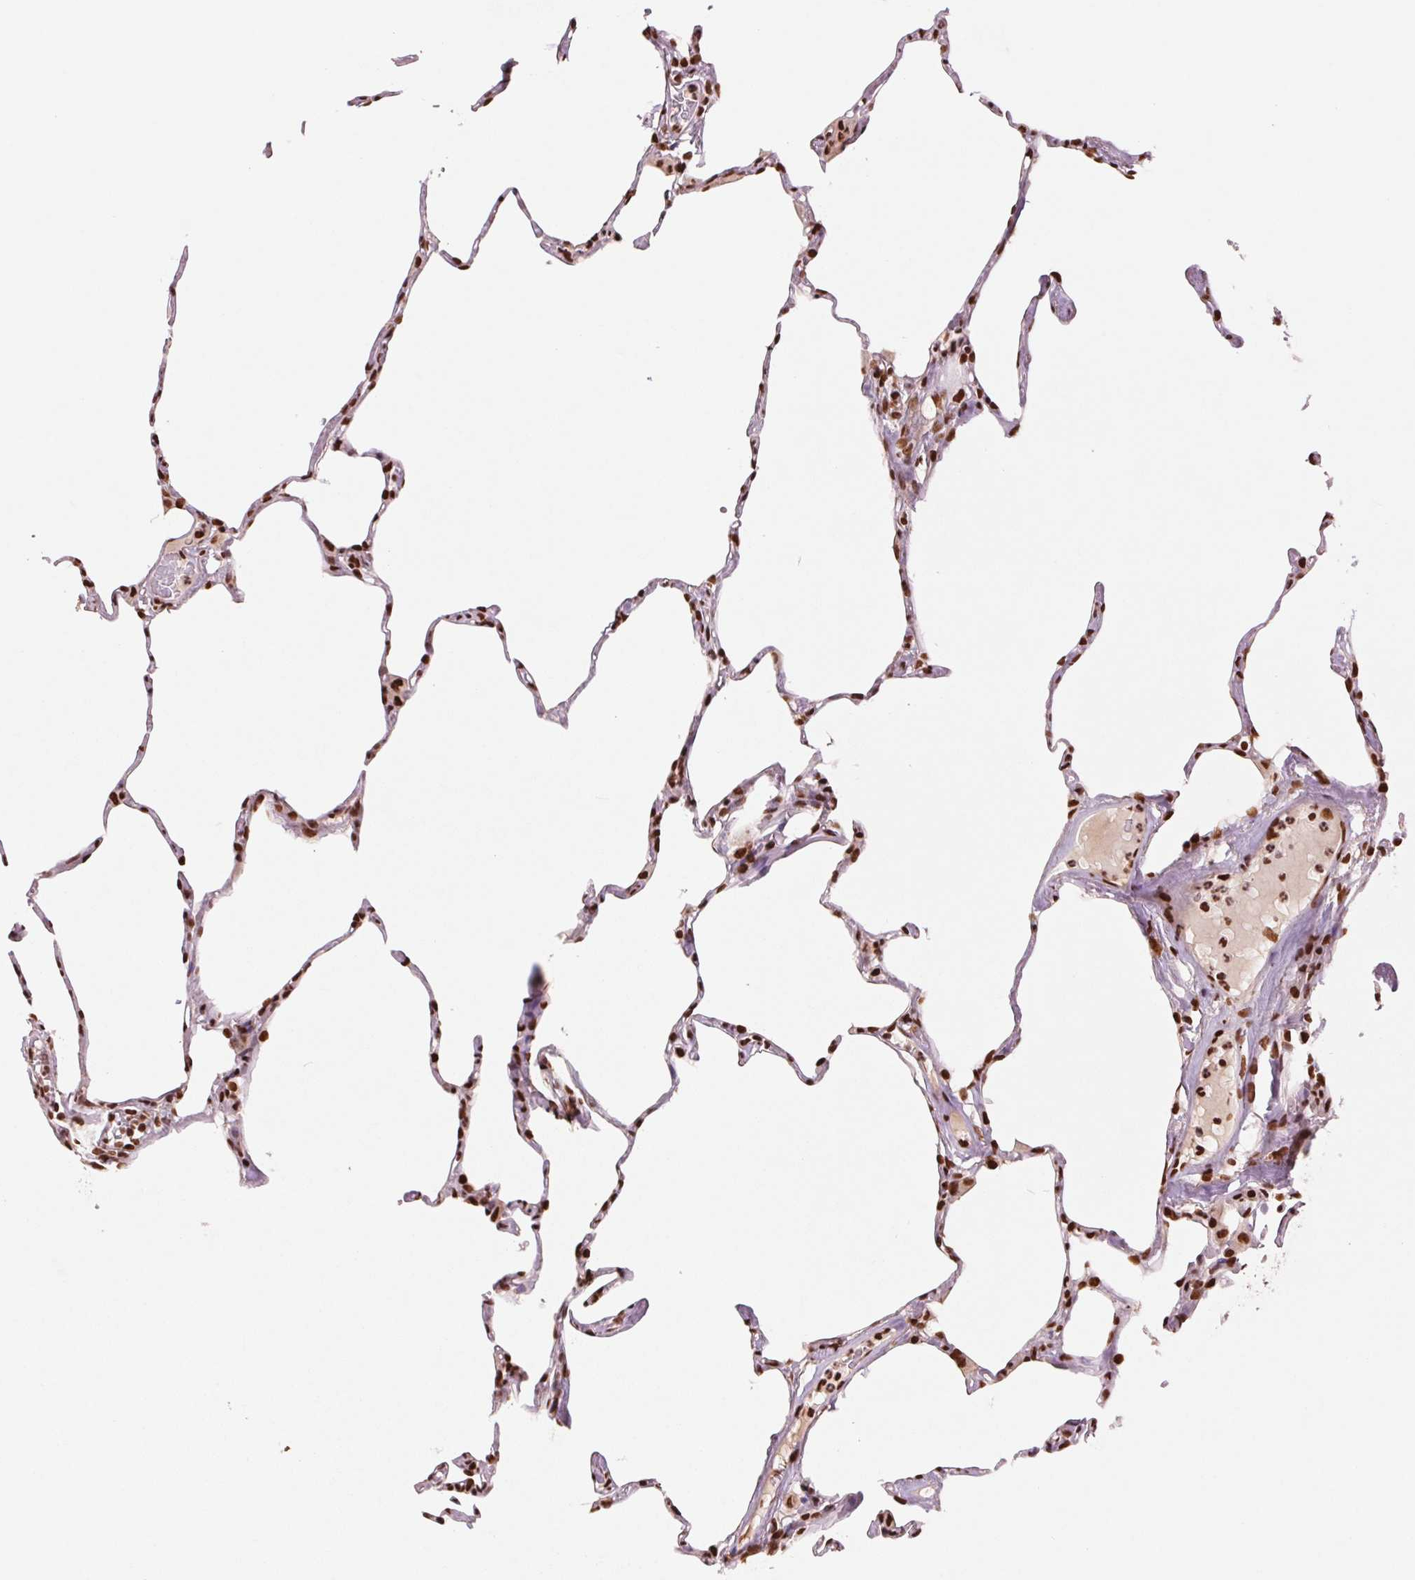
{"staining": {"intensity": "strong", "quantity": "25%-75%", "location": "nuclear"}, "tissue": "lung", "cell_type": "Alveolar cells", "image_type": "normal", "snomed": [{"axis": "morphology", "description": "Normal tissue, NOS"}, {"axis": "topography", "description": "Lung"}], "caption": "High-power microscopy captured an immunohistochemistry photomicrograph of unremarkable lung, revealing strong nuclear staining in about 25%-75% of alveolar cells. (Brightfield microscopy of DAB IHC at high magnification).", "gene": "TTLL9", "patient": {"sex": "male", "age": 65}}